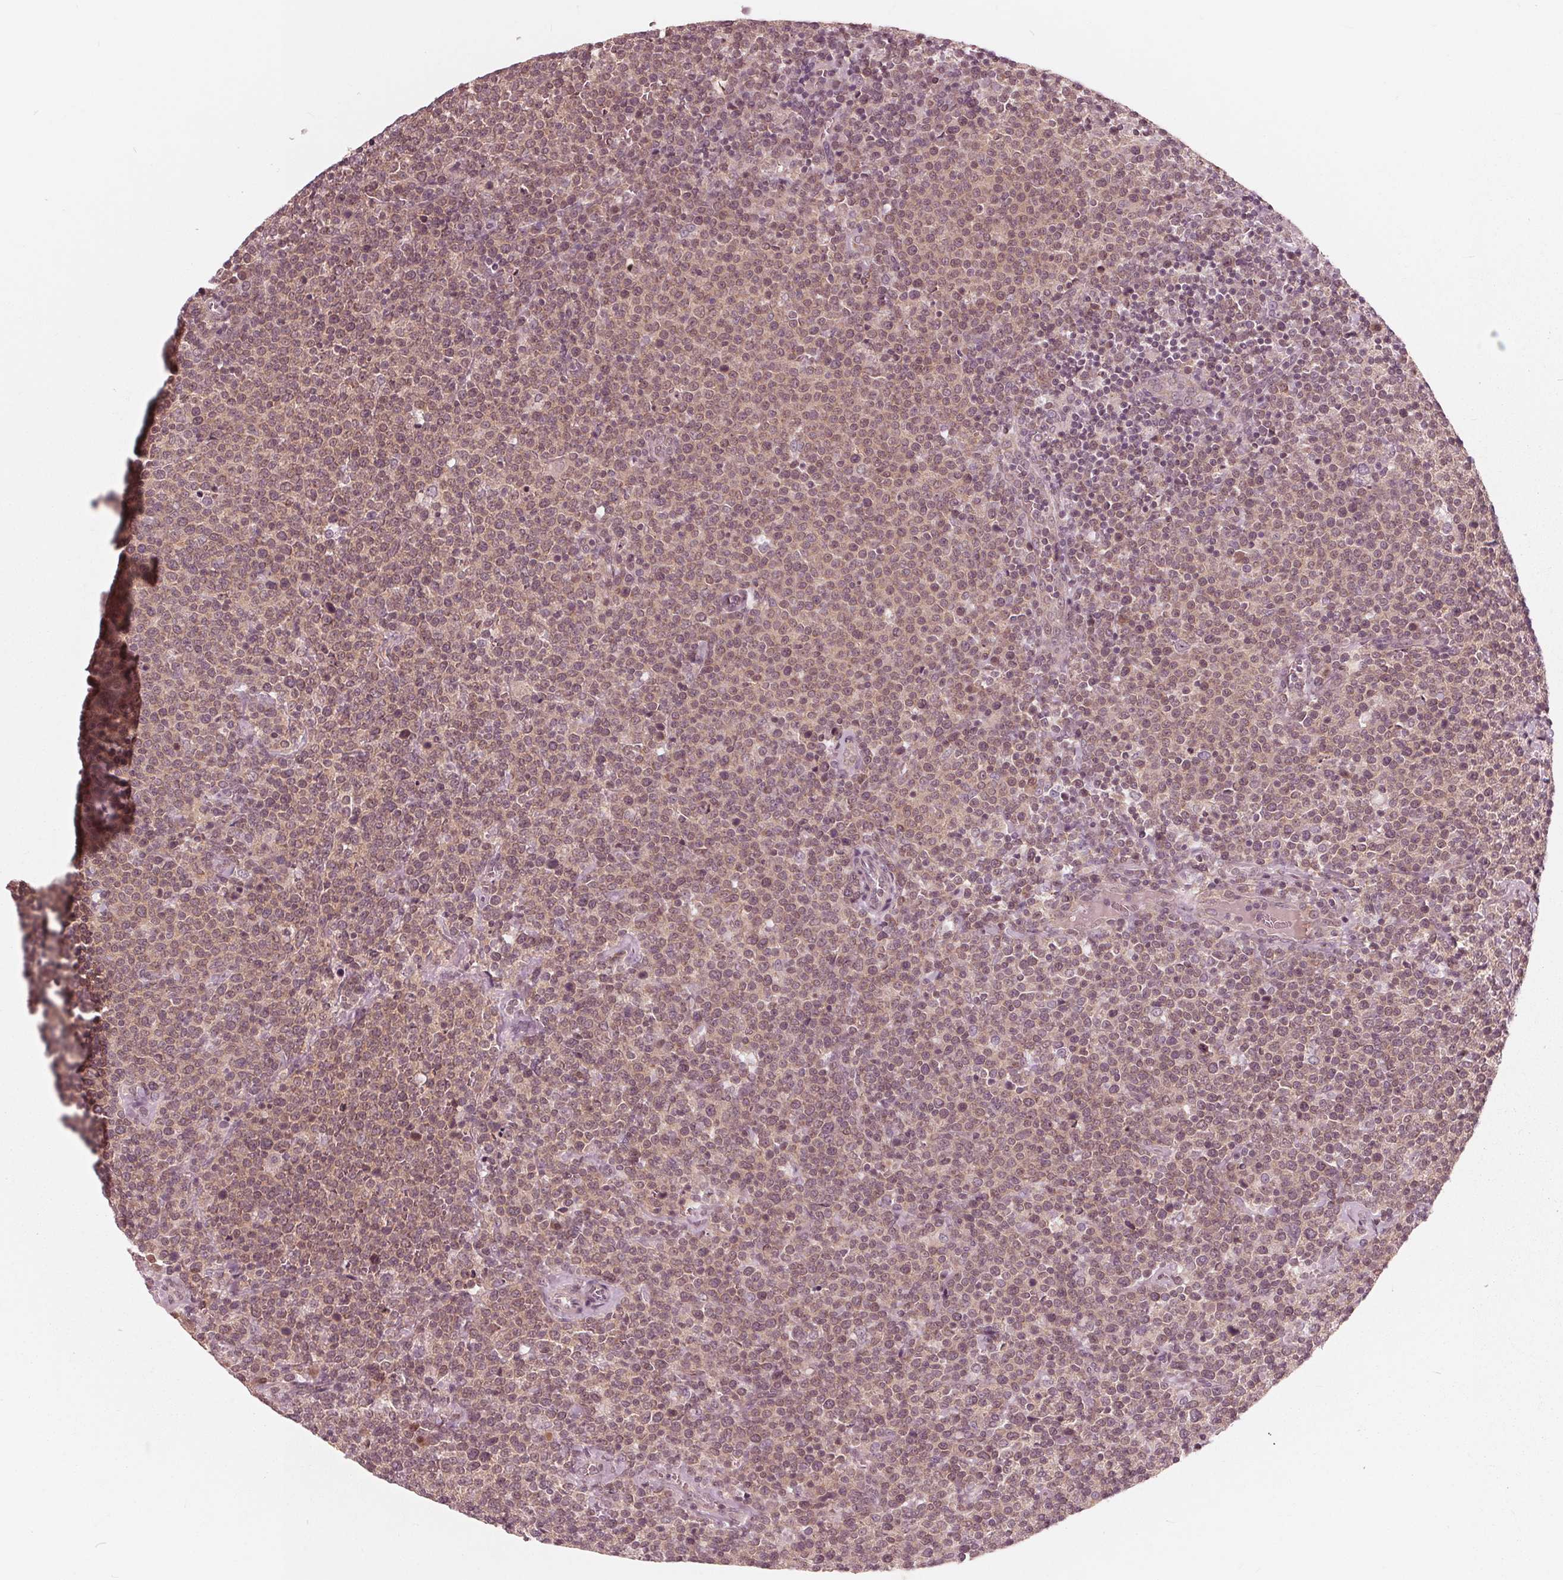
{"staining": {"intensity": "weak", "quantity": ">75%", "location": "cytoplasmic/membranous"}, "tissue": "lymphoma", "cell_type": "Tumor cells", "image_type": "cancer", "snomed": [{"axis": "morphology", "description": "Malignant lymphoma, non-Hodgkin's type, High grade"}, {"axis": "topography", "description": "Lymph node"}], "caption": "There is low levels of weak cytoplasmic/membranous staining in tumor cells of lymphoma, as demonstrated by immunohistochemical staining (brown color).", "gene": "UBALD1", "patient": {"sex": "male", "age": 61}}